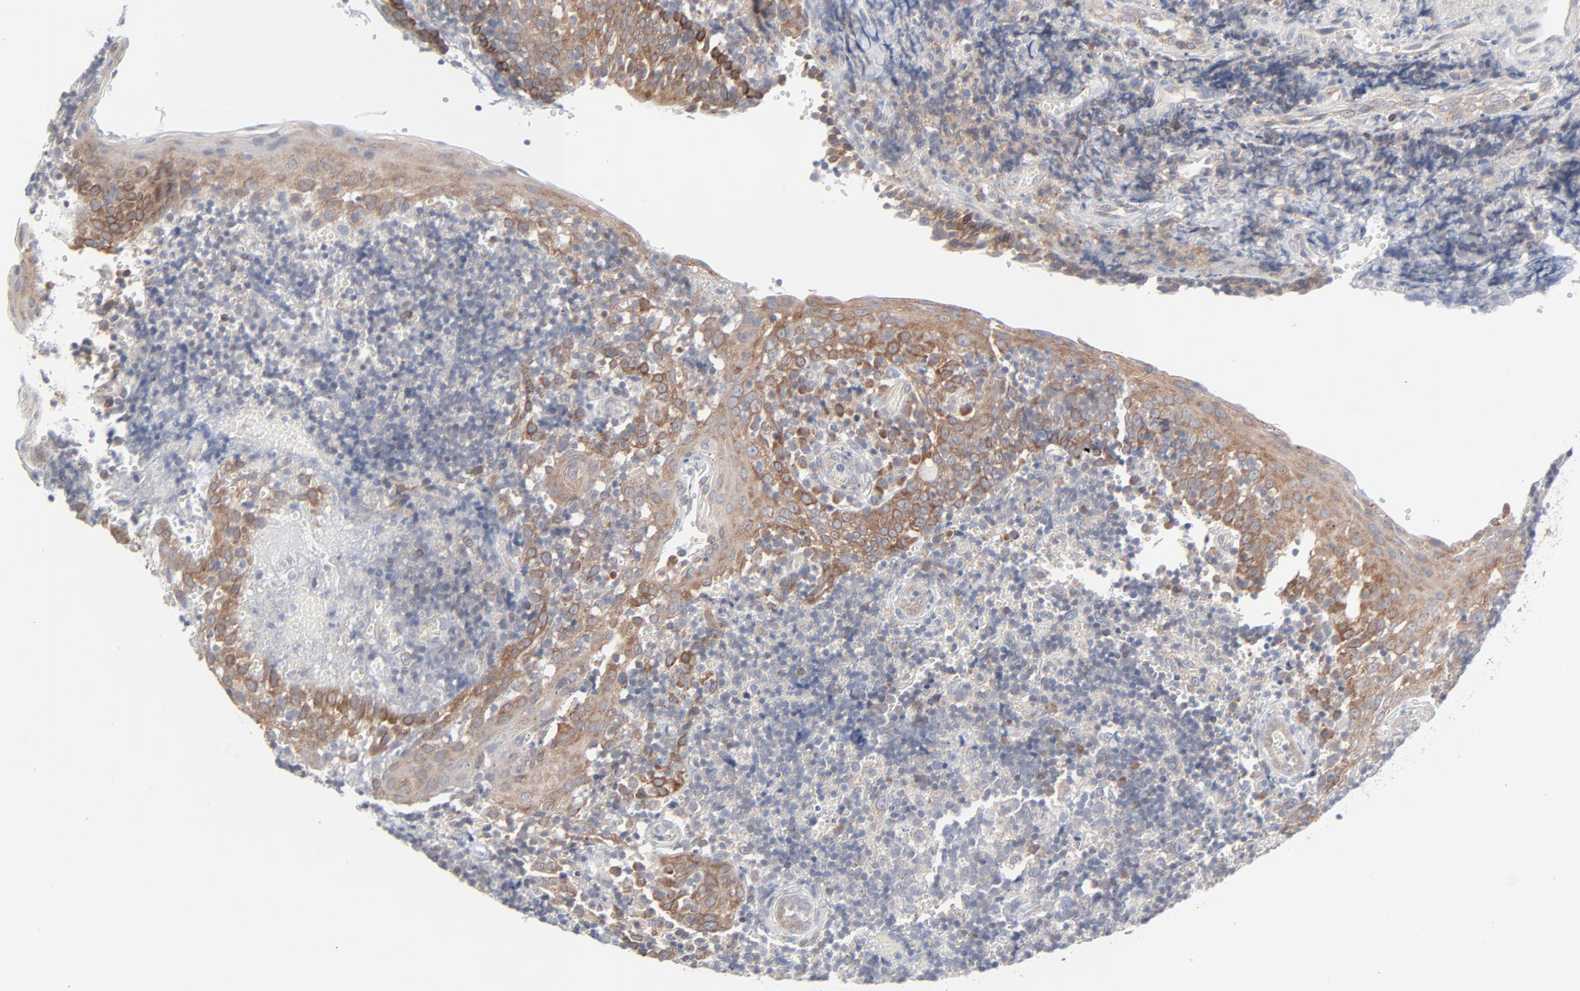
{"staining": {"intensity": "moderate", "quantity": ">75%", "location": "cytoplasmic/membranous"}, "tissue": "tonsil", "cell_type": "Germinal center cells", "image_type": "normal", "snomed": [{"axis": "morphology", "description": "Normal tissue, NOS"}, {"axis": "topography", "description": "Tonsil"}], "caption": "Immunohistochemistry (IHC) (DAB) staining of normal human tonsil shows moderate cytoplasmic/membranous protein staining in about >75% of germinal center cells.", "gene": "KDSR", "patient": {"sex": "female", "age": 40}}